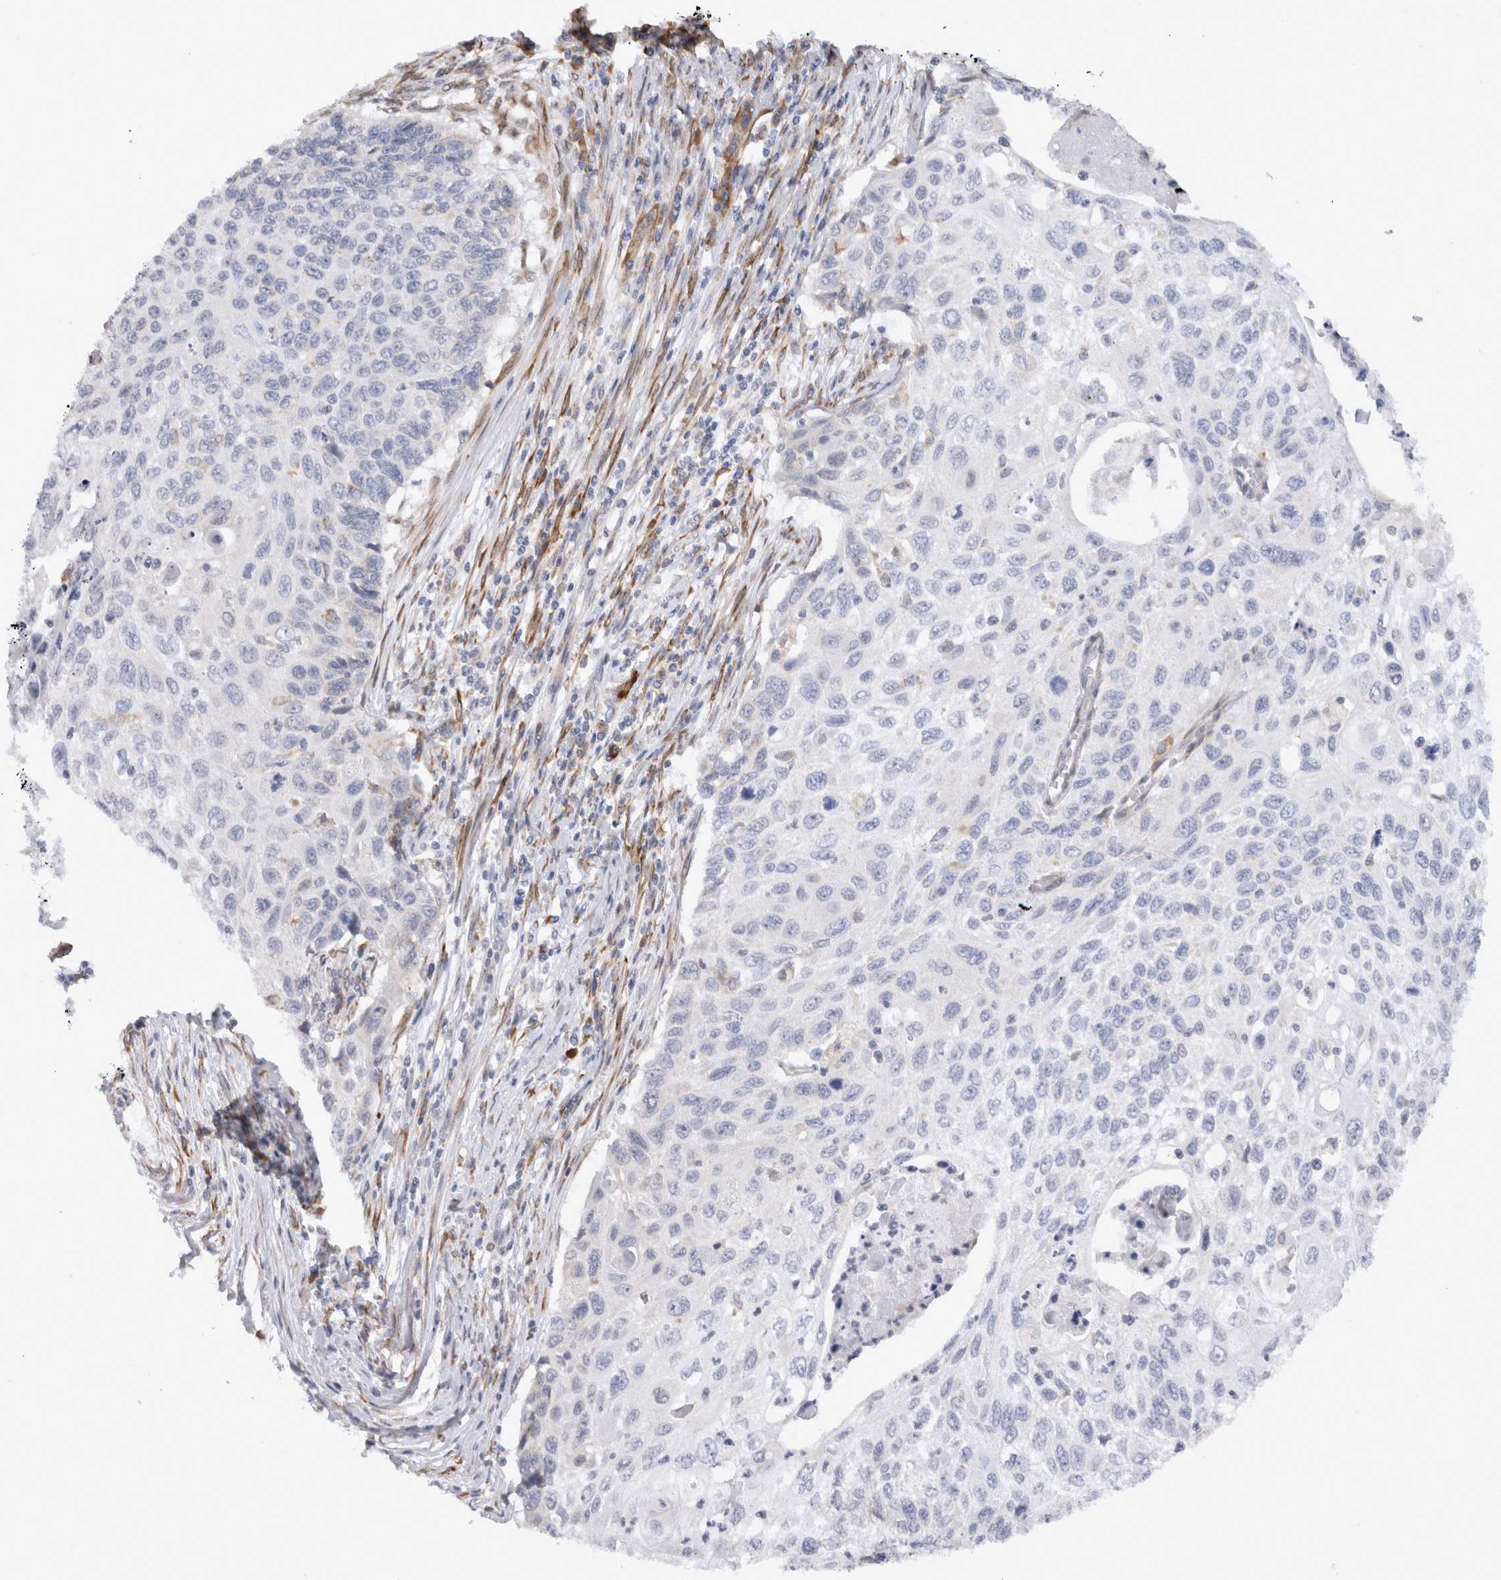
{"staining": {"intensity": "negative", "quantity": "none", "location": "none"}, "tissue": "cervical cancer", "cell_type": "Tumor cells", "image_type": "cancer", "snomed": [{"axis": "morphology", "description": "Squamous cell carcinoma, NOS"}, {"axis": "topography", "description": "Cervix"}], "caption": "Cervical squamous cell carcinoma was stained to show a protein in brown. There is no significant positivity in tumor cells.", "gene": "VCPIP1", "patient": {"sex": "female", "age": 70}}